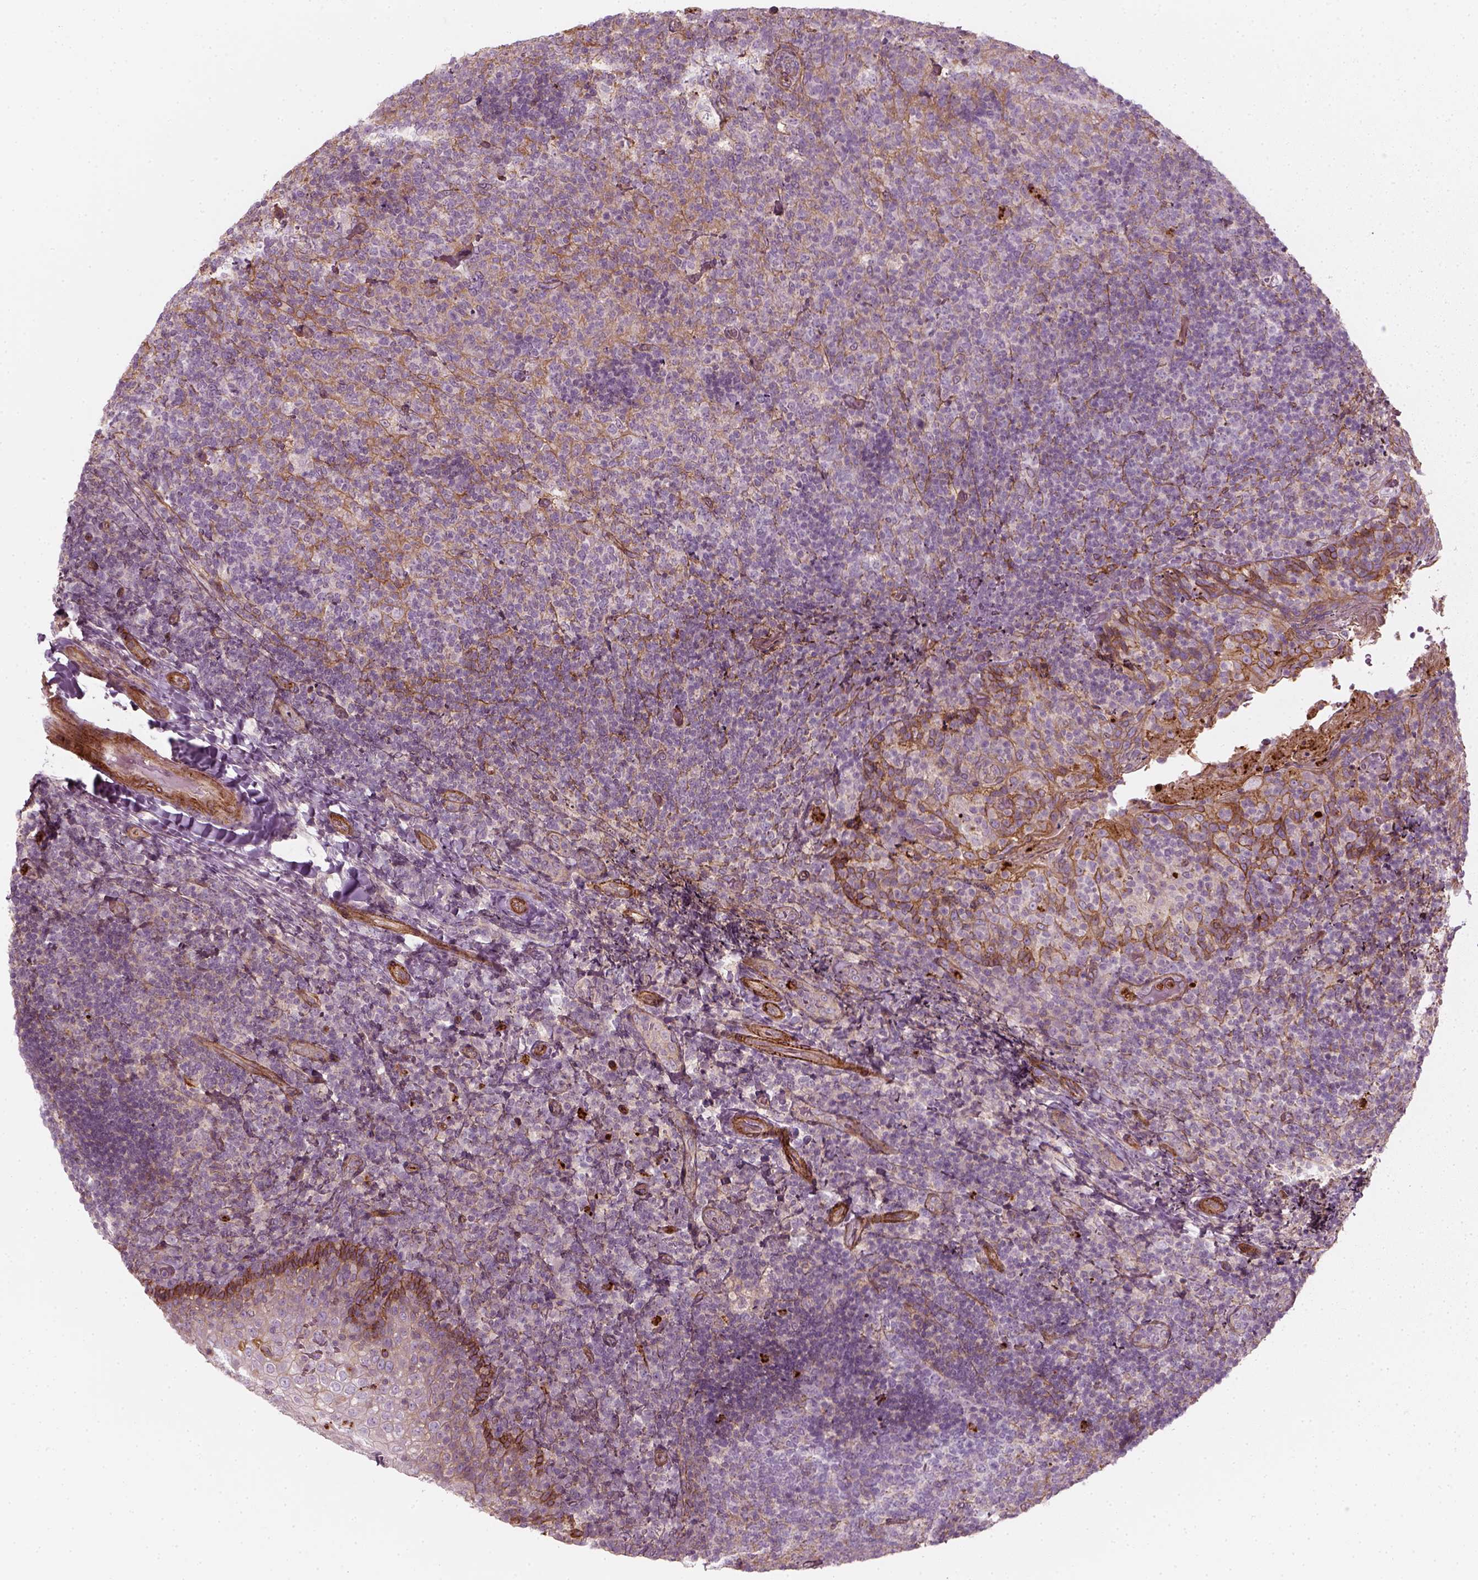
{"staining": {"intensity": "weak", "quantity": "25%-75%", "location": "cytoplasmic/membranous"}, "tissue": "tonsil", "cell_type": "Germinal center cells", "image_type": "normal", "snomed": [{"axis": "morphology", "description": "Normal tissue, NOS"}, {"axis": "topography", "description": "Tonsil"}], "caption": "A photomicrograph of human tonsil stained for a protein displays weak cytoplasmic/membranous brown staining in germinal center cells.", "gene": "NPTN", "patient": {"sex": "female", "age": 10}}